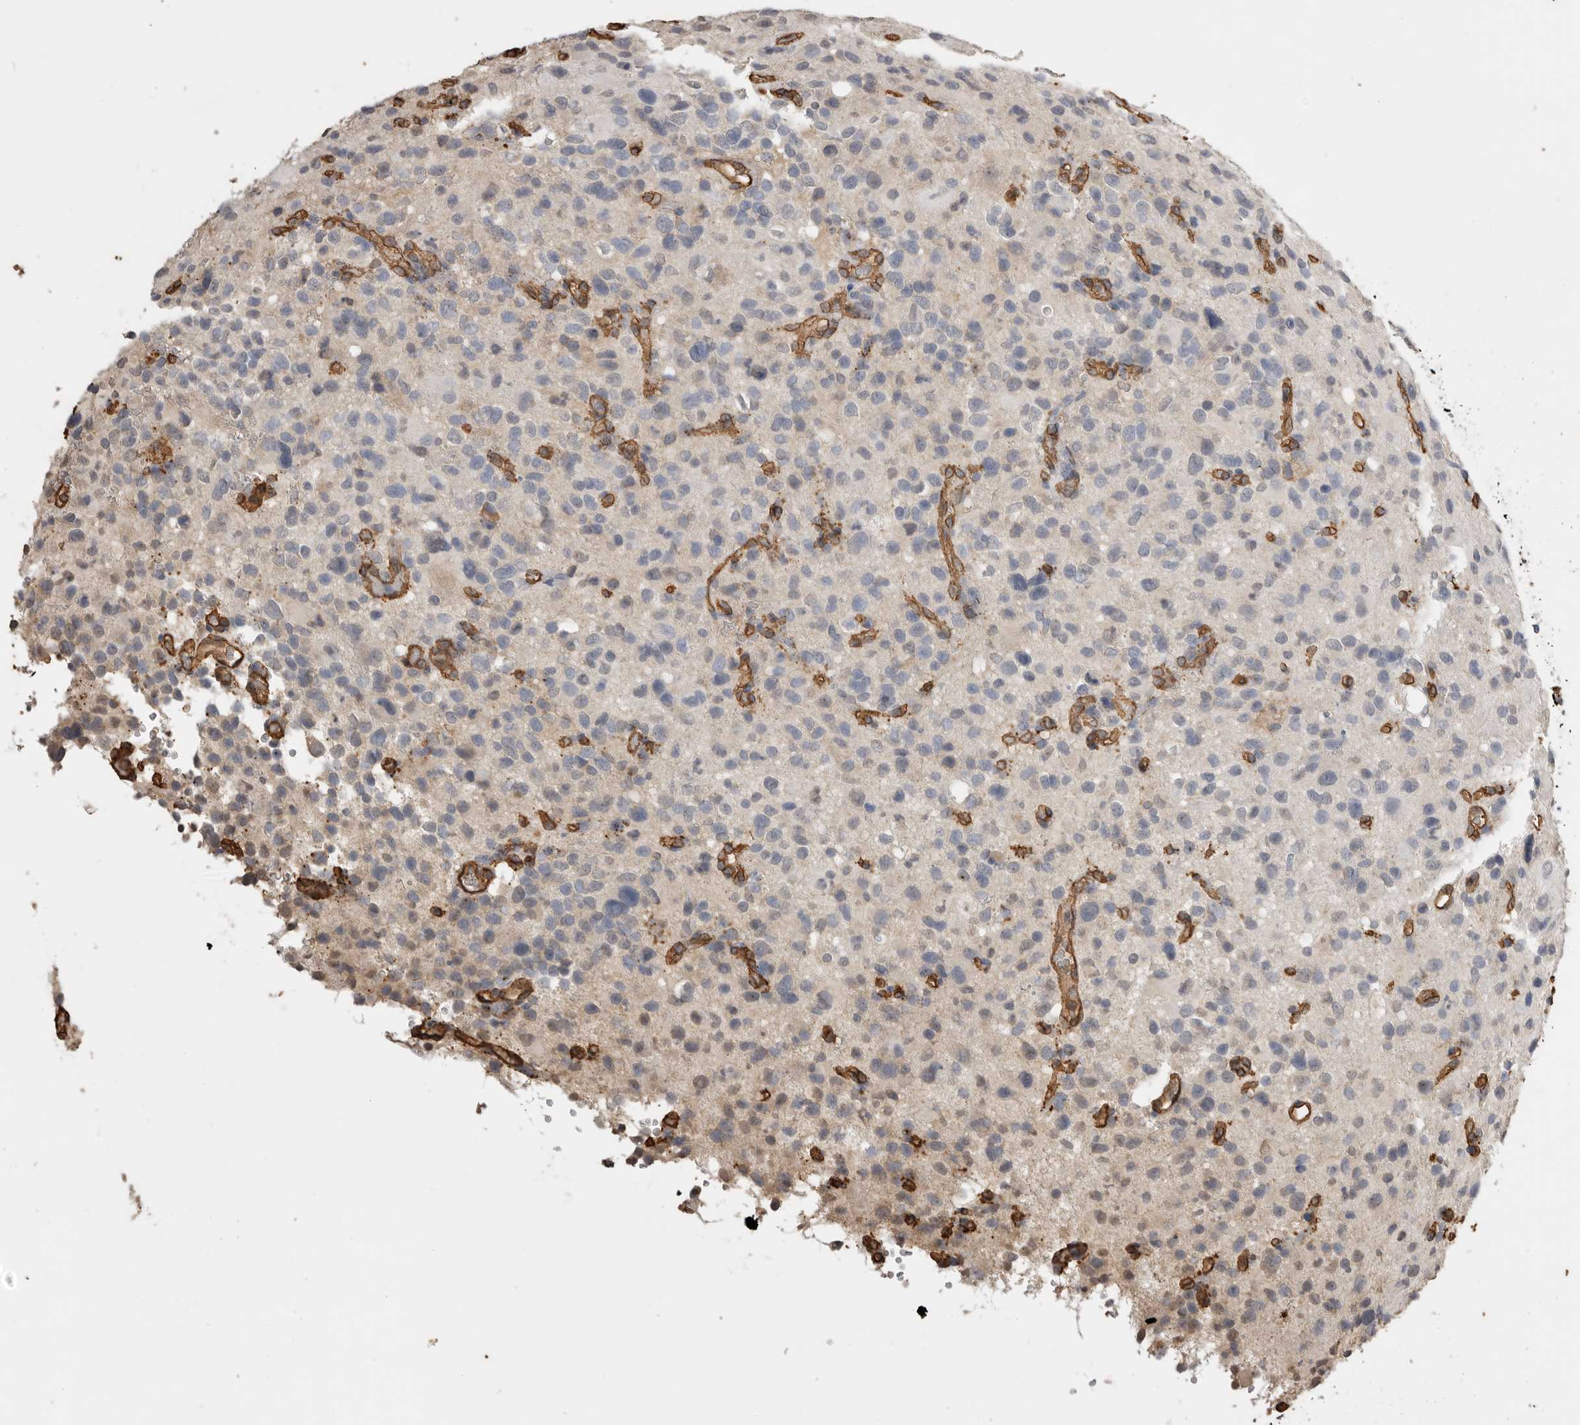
{"staining": {"intensity": "negative", "quantity": "none", "location": "none"}, "tissue": "glioma", "cell_type": "Tumor cells", "image_type": "cancer", "snomed": [{"axis": "morphology", "description": "Glioma, malignant, High grade"}, {"axis": "topography", "description": "Brain"}], "caption": "Tumor cells are negative for brown protein staining in glioma. (DAB (3,3'-diaminobenzidine) immunohistochemistry (IHC) with hematoxylin counter stain).", "gene": "IL27", "patient": {"sex": "male", "age": 48}}